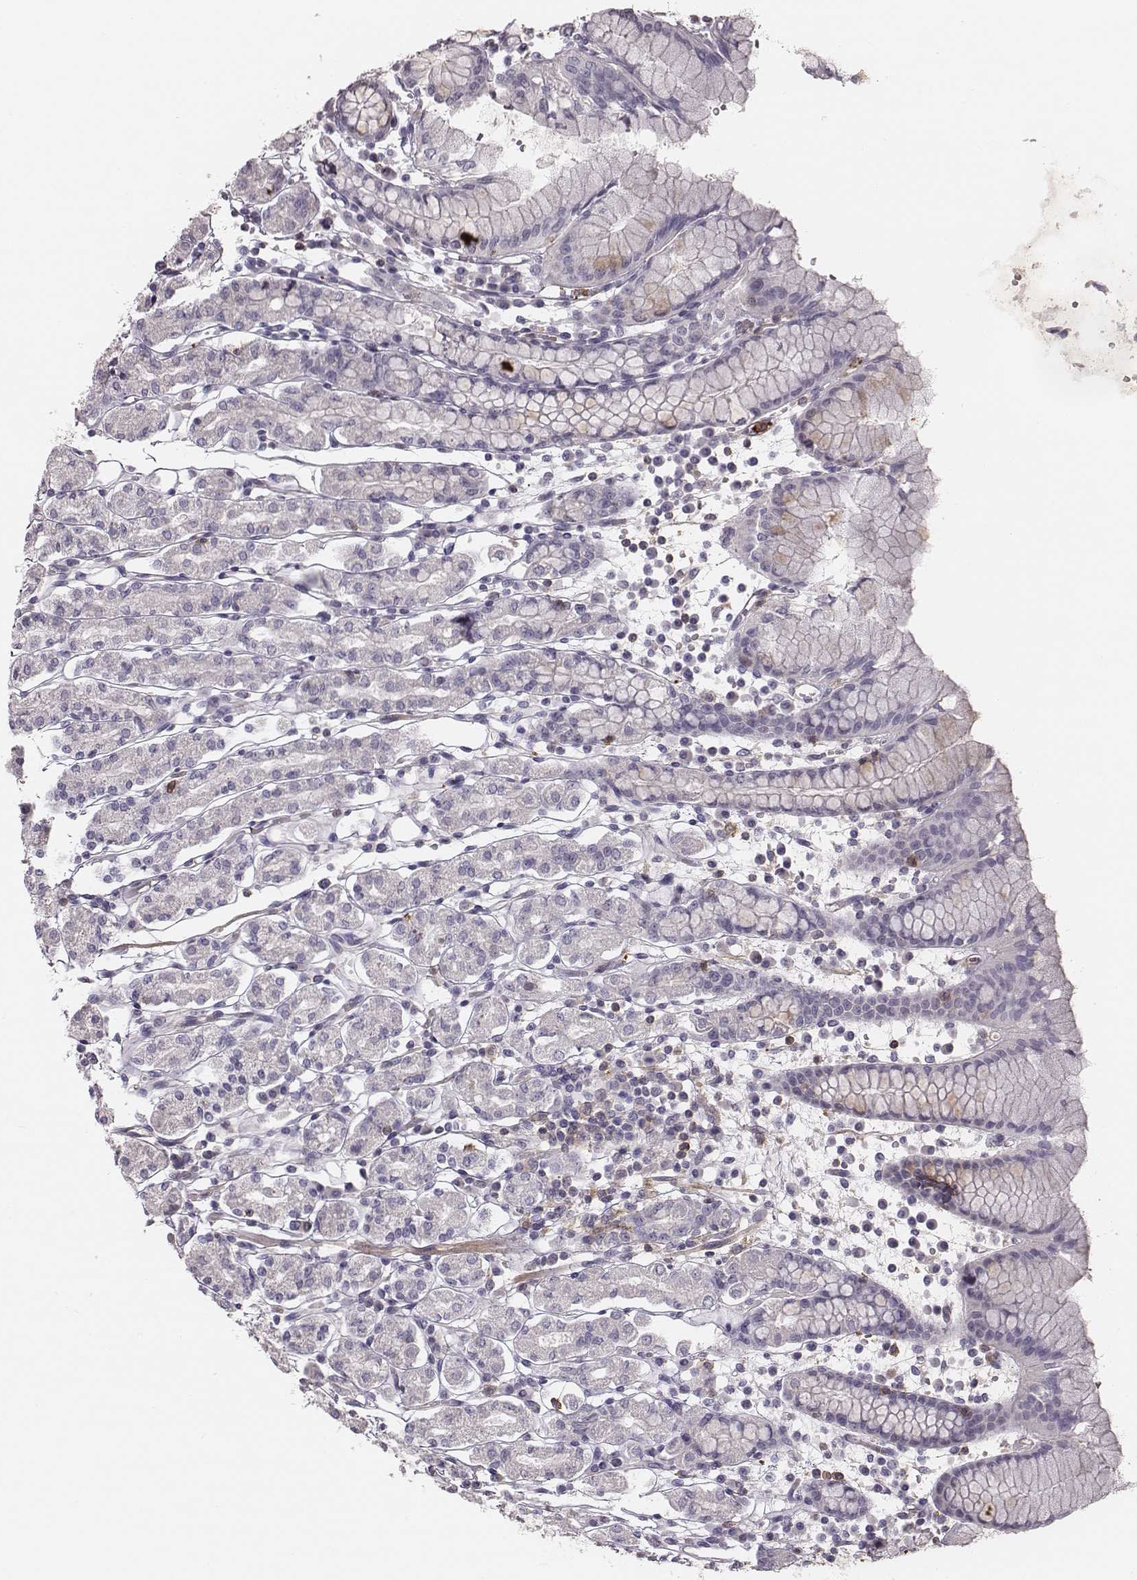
{"staining": {"intensity": "negative", "quantity": "none", "location": "none"}, "tissue": "stomach", "cell_type": "Glandular cells", "image_type": "normal", "snomed": [{"axis": "morphology", "description": "Normal tissue, NOS"}, {"axis": "topography", "description": "Stomach, upper"}, {"axis": "topography", "description": "Stomach"}], "caption": "High power microscopy photomicrograph of an IHC histopathology image of normal stomach, revealing no significant expression in glandular cells.", "gene": "ZYX", "patient": {"sex": "male", "age": 62}}